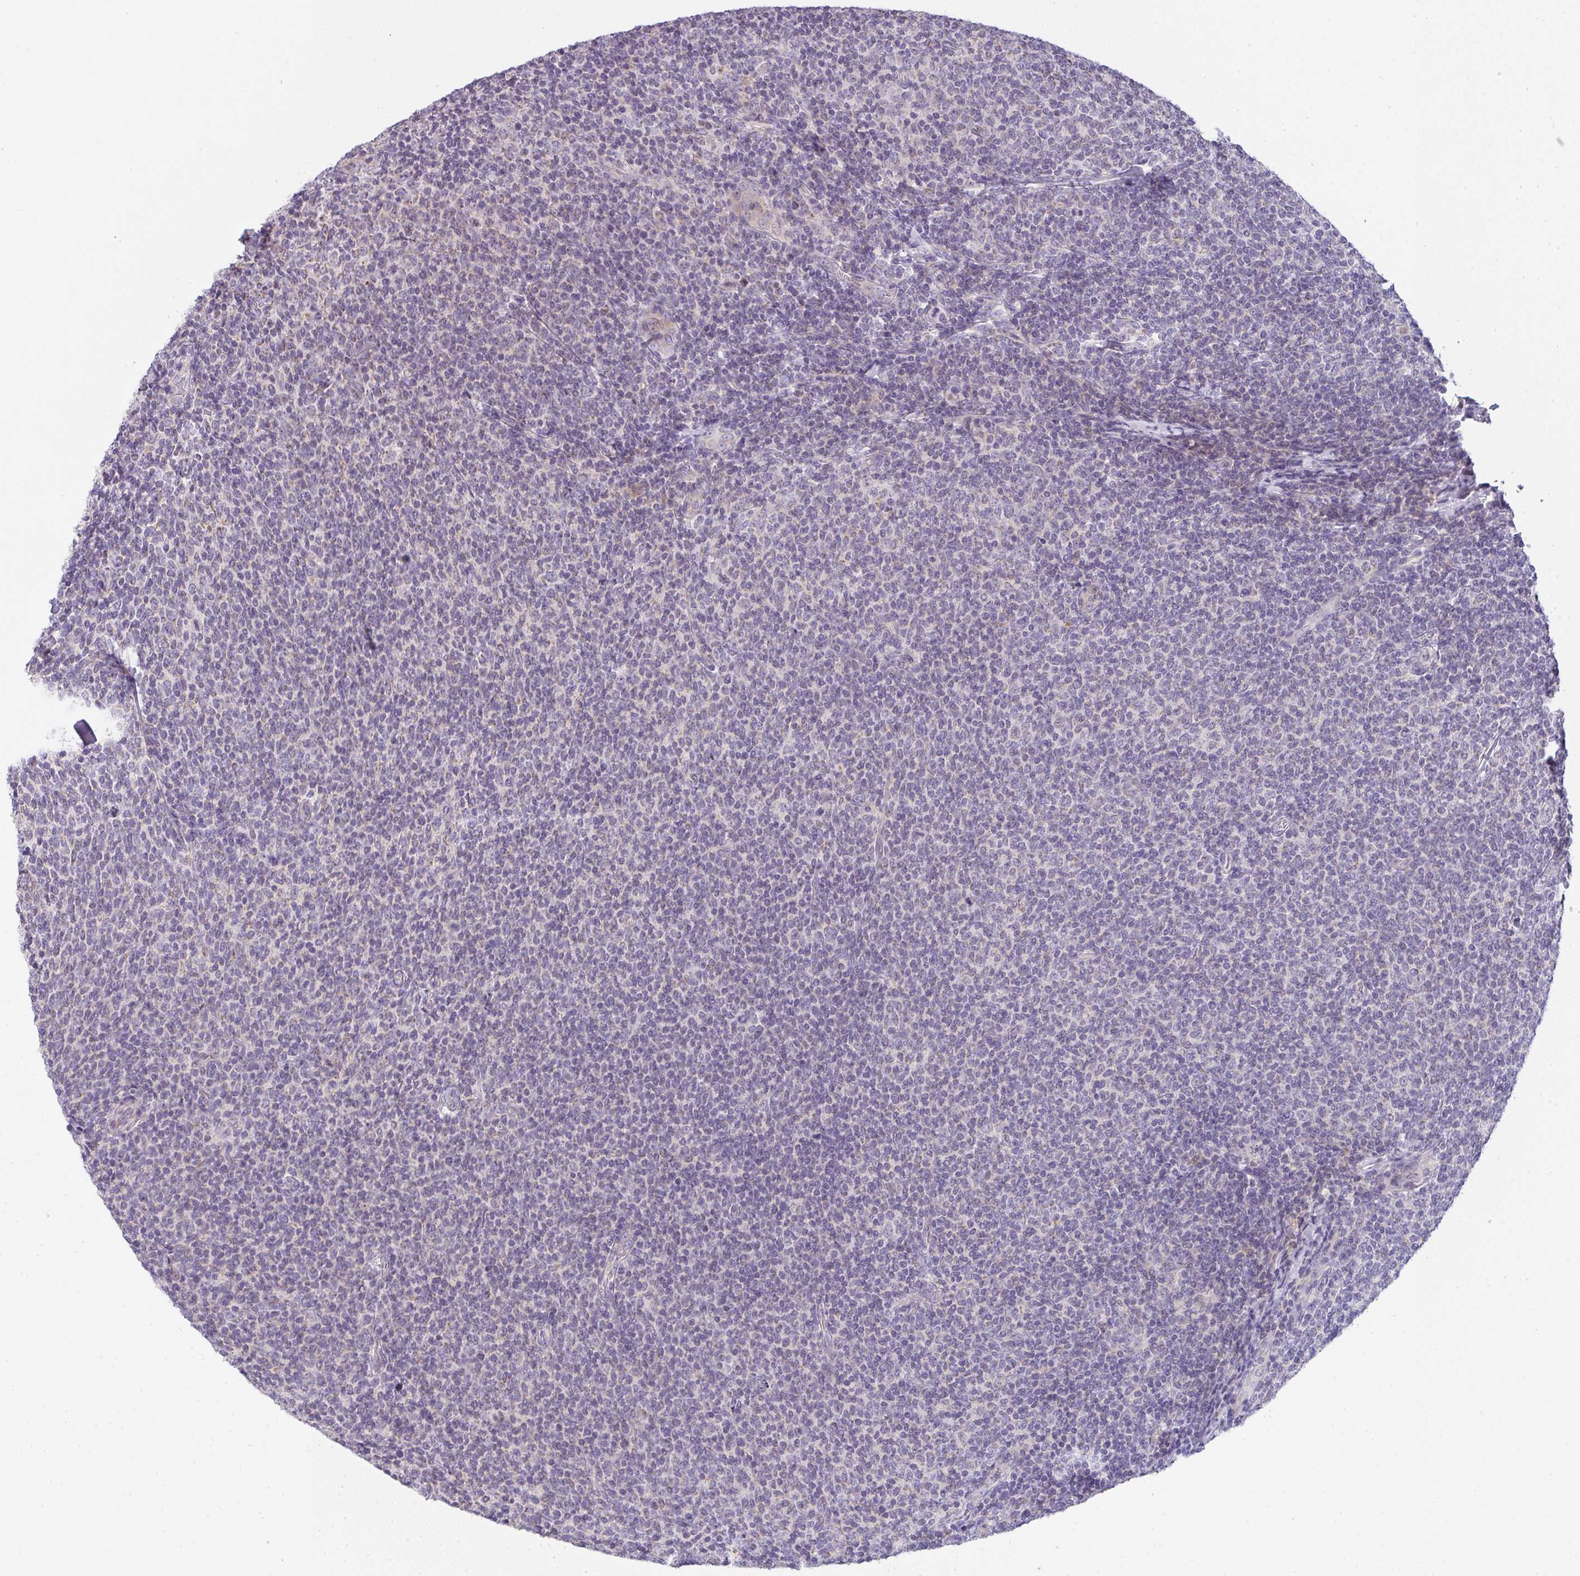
{"staining": {"intensity": "weak", "quantity": "25%-75%", "location": "cytoplasmic/membranous"}, "tissue": "lymphoma", "cell_type": "Tumor cells", "image_type": "cancer", "snomed": [{"axis": "morphology", "description": "Malignant lymphoma, non-Hodgkin's type, Low grade"}, {"axis": "topography", "description": "Lymph node"}], "caption": "Lymphoma tissue demonstrates weak cytoplasmic/membranous expression in about 25%-75% of tumor cells, visualized by immunohistochemistry. (IHC, brightfield microscopy, high magnification).", "gene": "CACNA1S", "patient": {"sex": "male", "age": 52}}